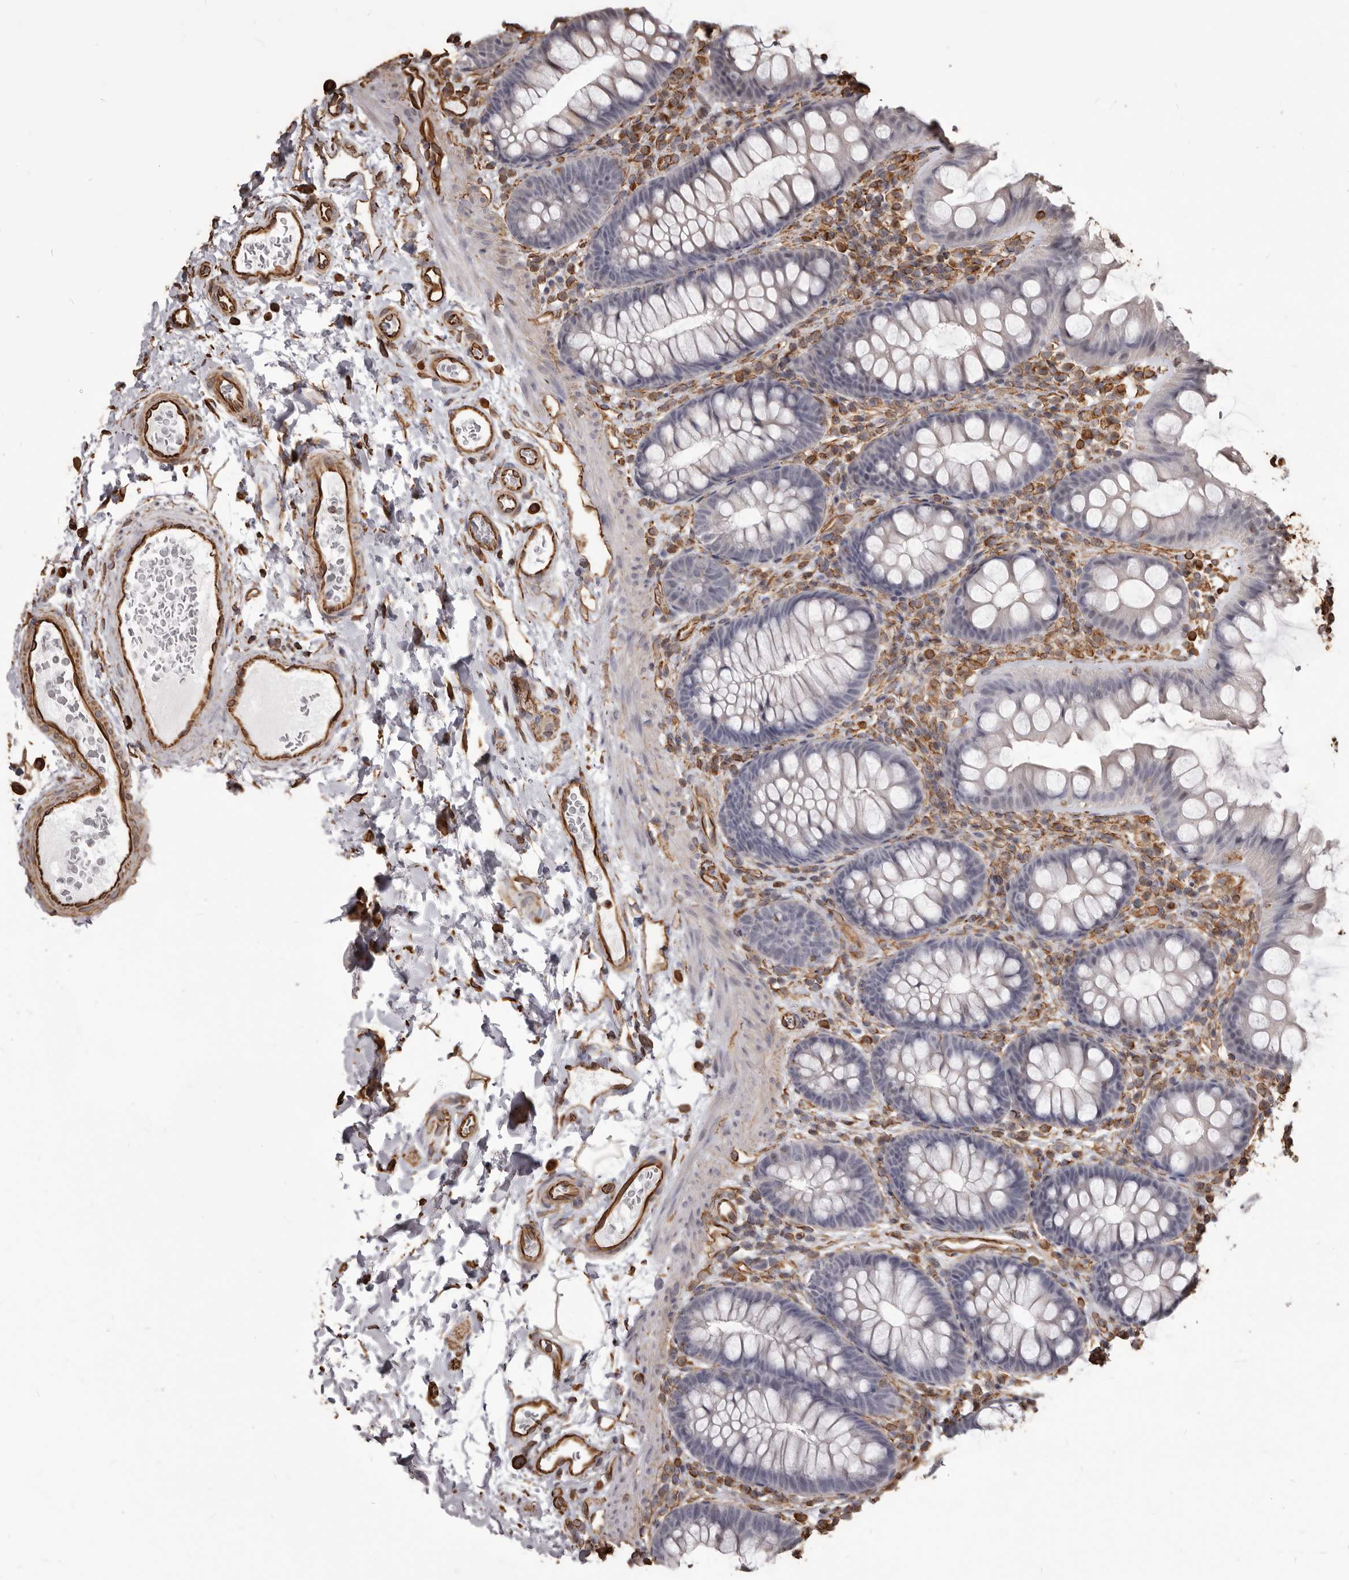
{"staining": {"intensity": "strong", "quantity": ">75%", "location": "cytoplasmic/membranous"}, "tissue": "colon", "cell_type": "Endothelial cells", "image_type": "normal", "snomed": [{"axis": "morphology", "description": "Normal tissue, NOS"}, {"axis": "topography", "description": "Colon"}], "caption": "Normal colon demonstrates strong cytoplasmic/membranous expression in approximately >75% of endothelial cells The staining was performed using DAB (3,3'-diaminobenzidine) to visualize the protein expression in brown, while the nuclei were stained in blue with hematoxylin (Magnification: 20x)..", "gene": "MTURN", "patient": {"sex": "female", "age": 62}}